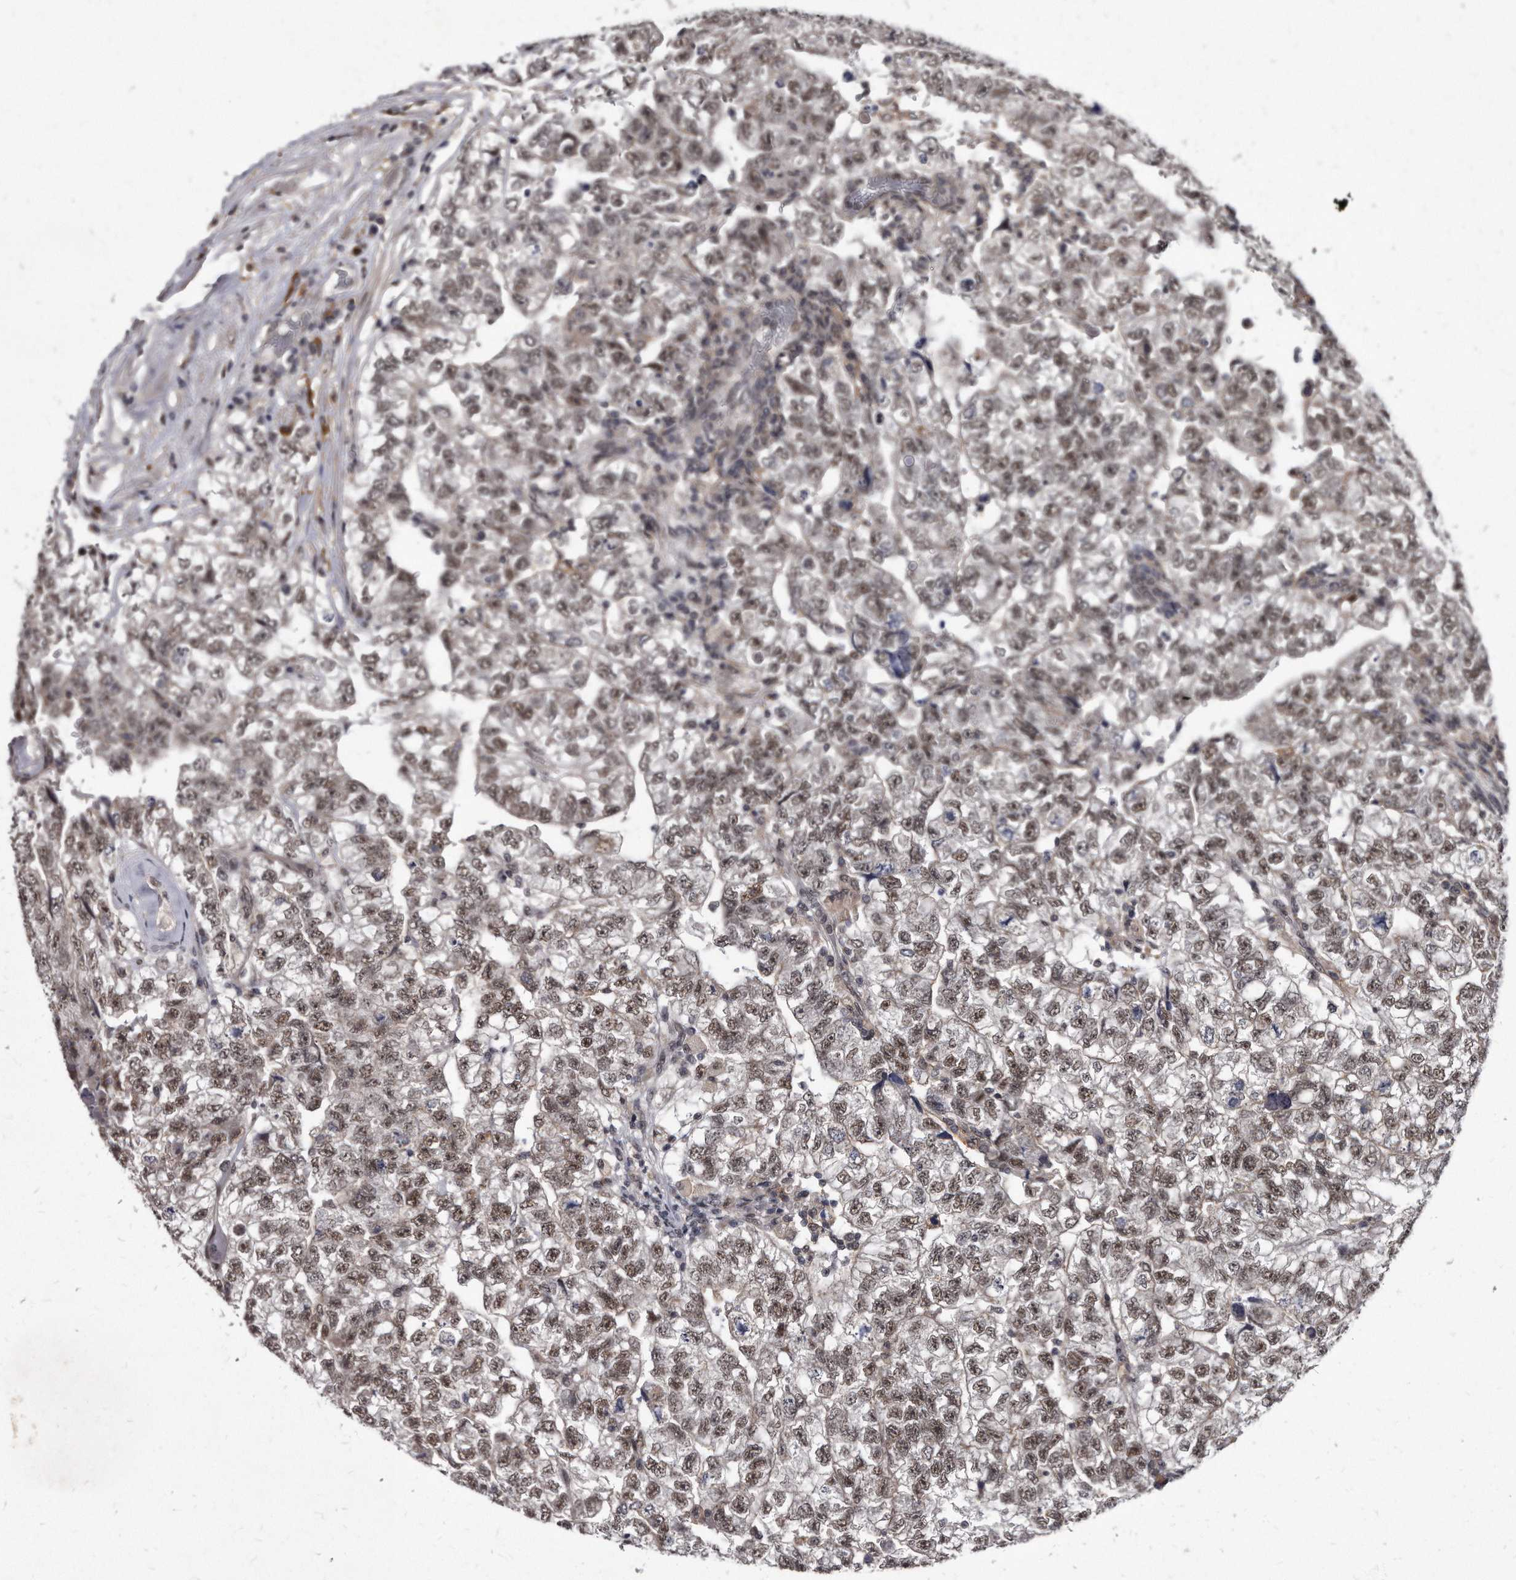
{"staining": {"intensity": "moderate", "quantity": ">75%", "location": "nuclear"}, "tissue": "testis cancer", "cell_type": "Tumor cells", "image_type": "cancer", "snomed": [{"axis": "morphology", "description": "Carcinoma, Embryonal, NOS"}, {"axis": "topography", "description": "Testis"}], "caption": "Brown immunohistochemical staining in testis cancer shows moderate nuclear expression in about >75% of tumor cells.", "gene": "KLHDC3", "patient": {"sex": "male", "age": 36}}